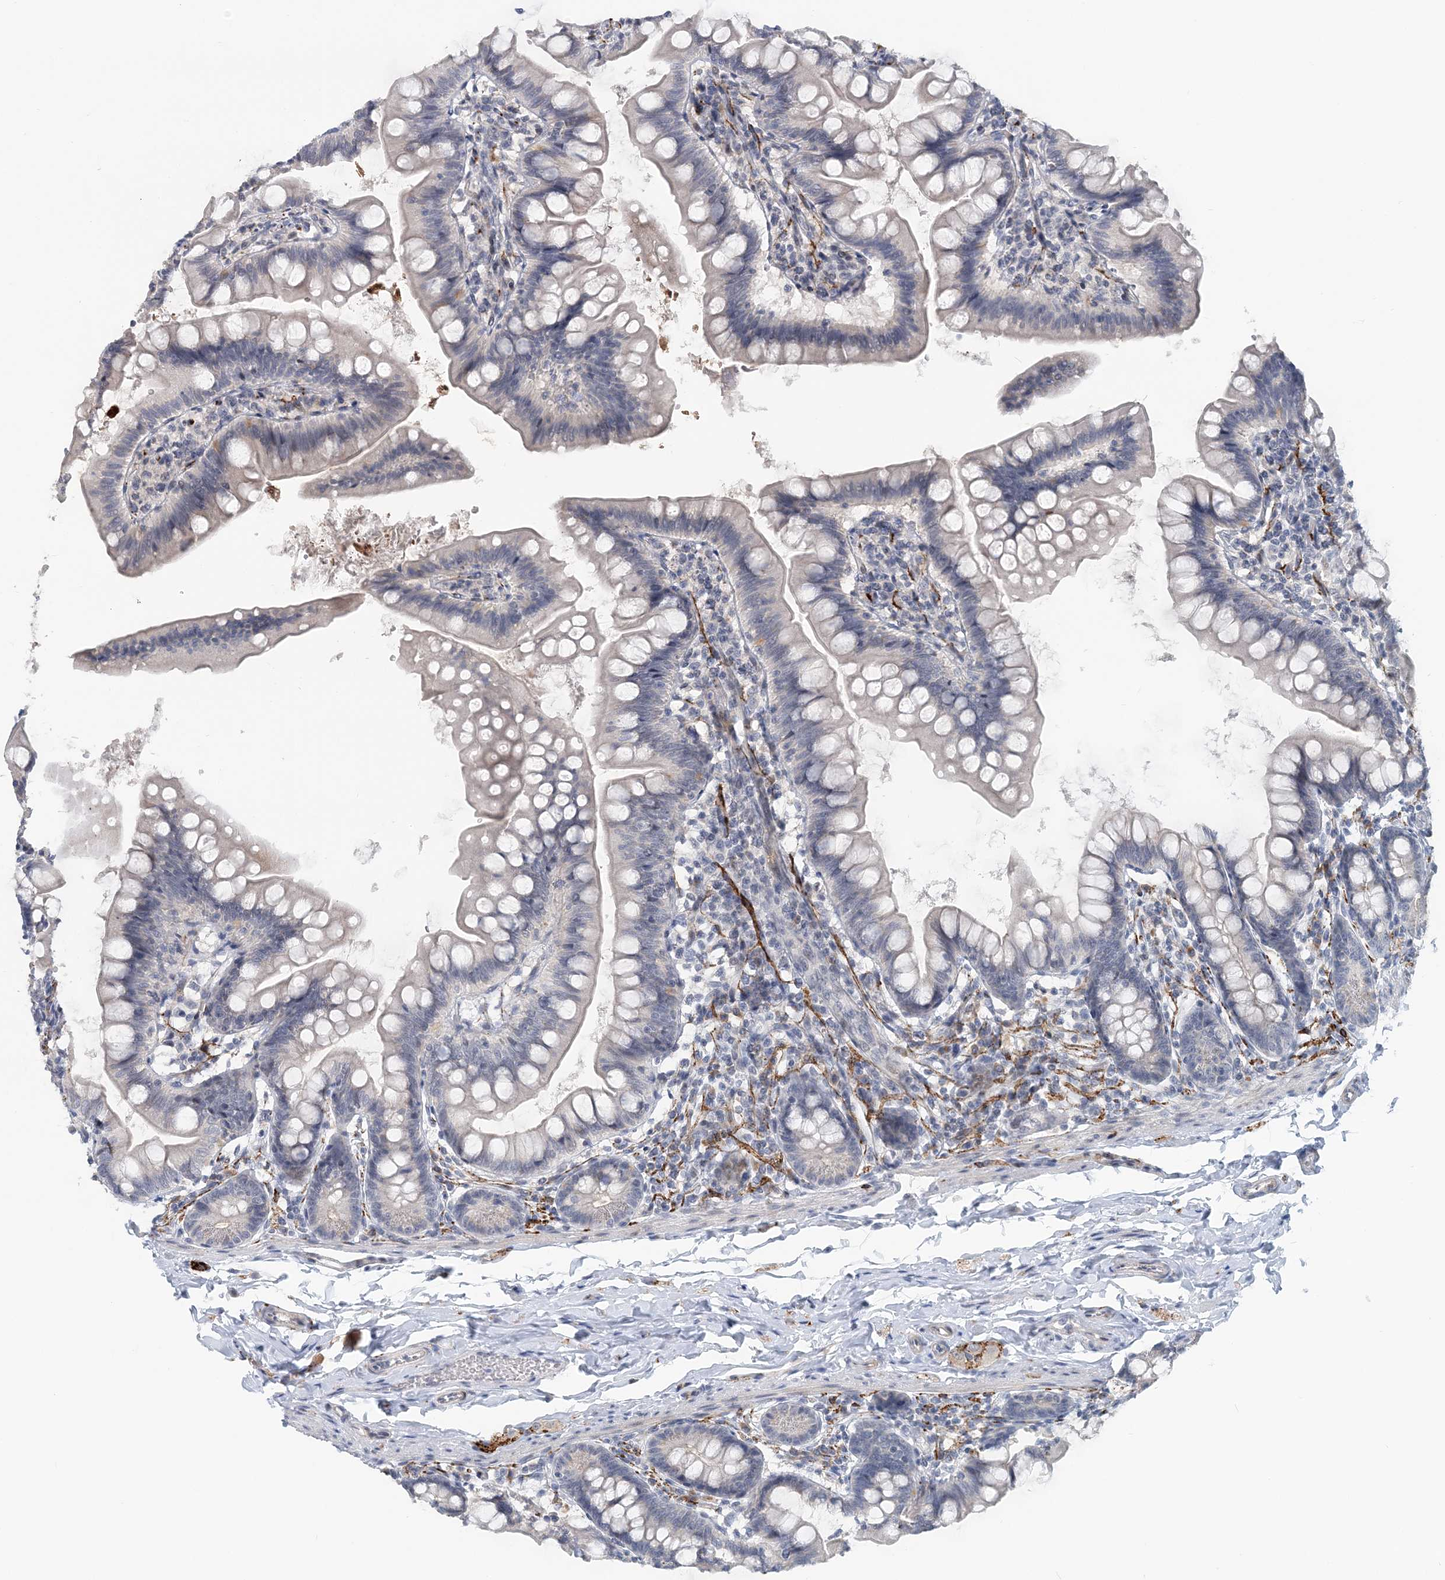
{"staining": {"intensity": "negative", "quantity": "none", "location": "none"}, "tissue": "small intestine", "cell_type": "Glandular cells", "image_type": "normal", "snomed": [{"axis": "morphology", "description": "Normal tissue, NOS"}, {"axis": "topography", "description": "Small intestine"}], "caption": "IHC micrograph of normal small intestine stained for a protein (brown), which reveals no staining in glandular cells.", "gene": "SNED1", "patient": {"sex": "male", "age": 7}}